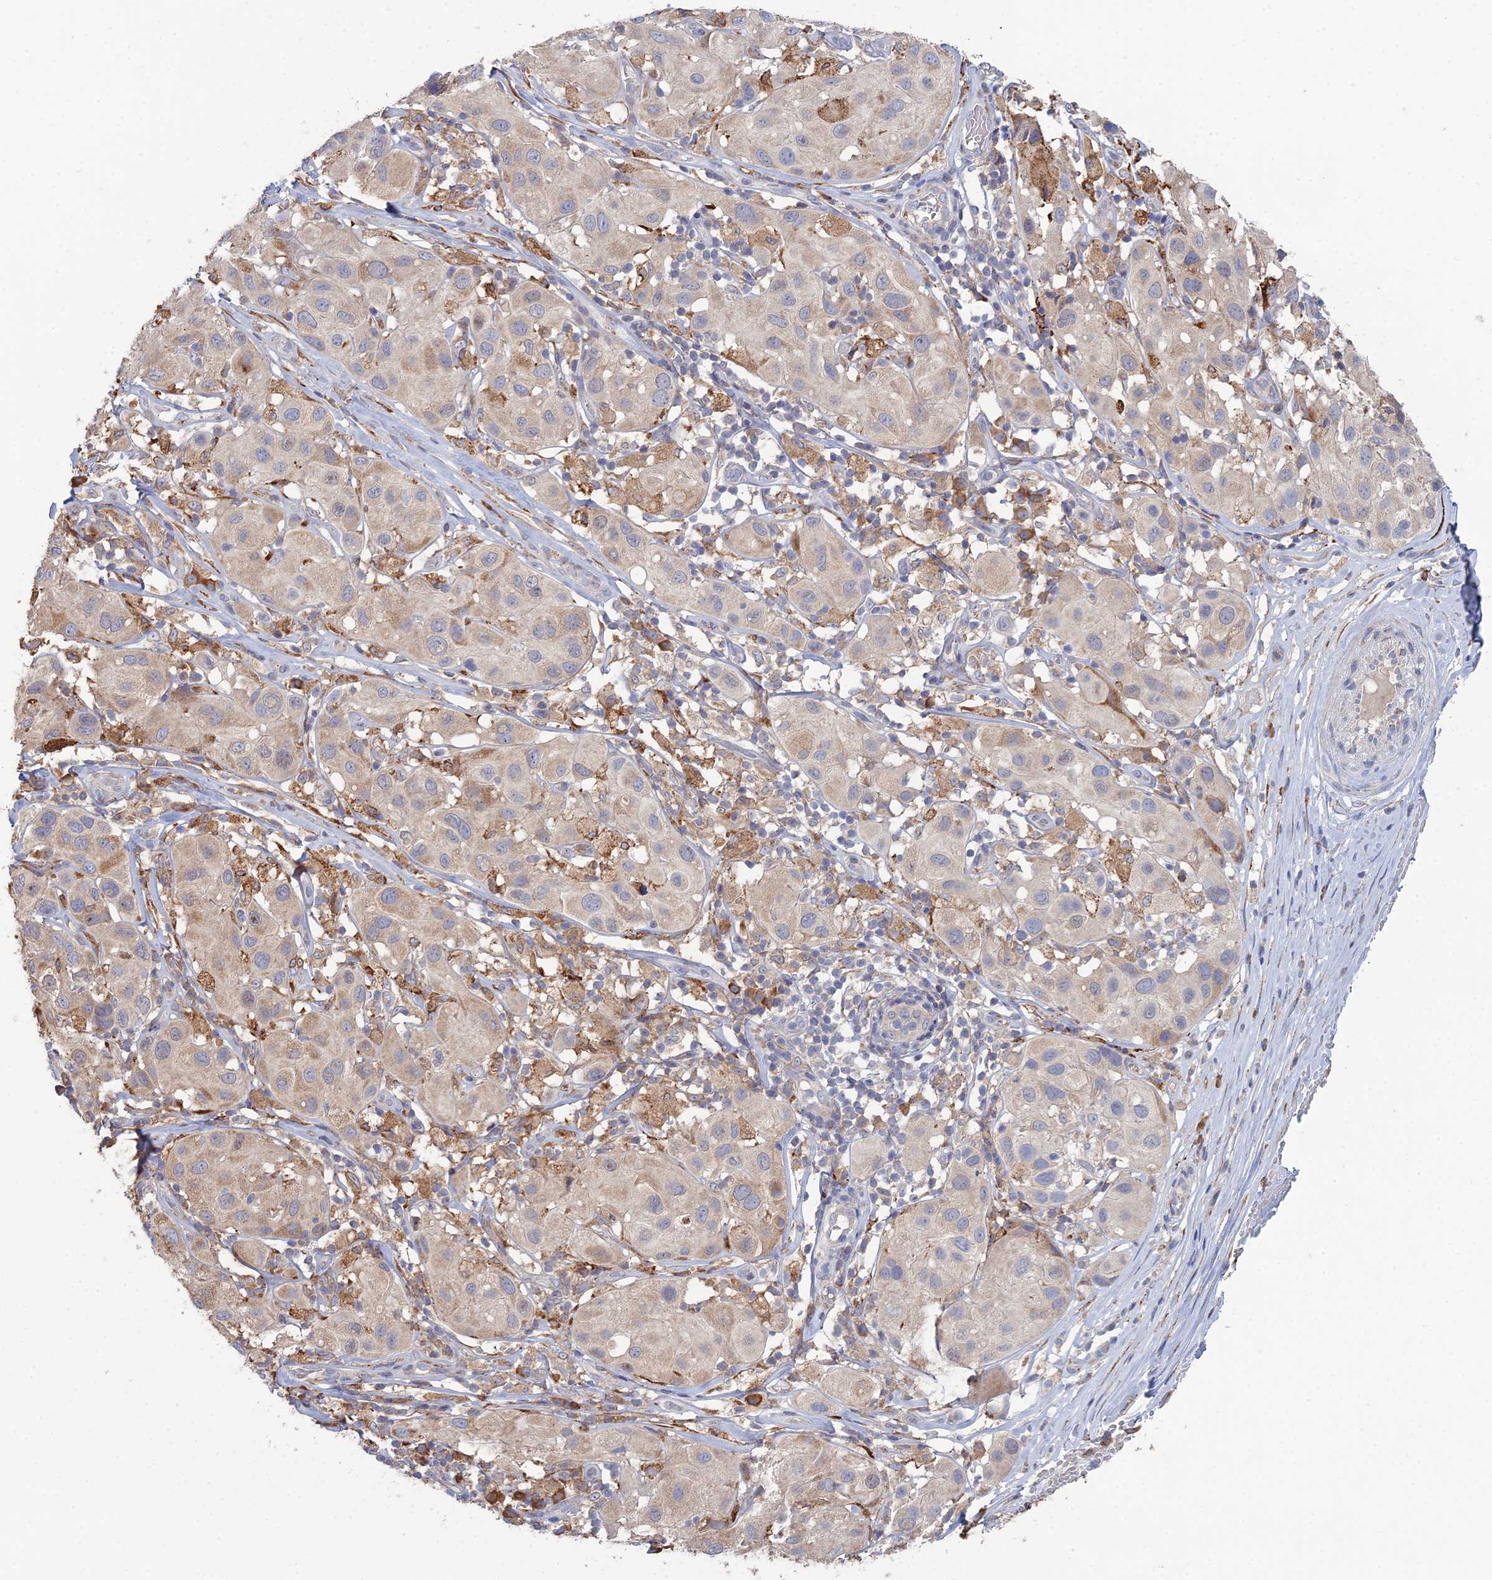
{"staining": {"intensity": "moderate", "quantity": "<25%", "location": "cytoplasmic/membranous"}, "tissue": "melanoma", "cell_type": "Tumor cells", "image_type": "cancer", "snomed": [{"axis": "morphology", "description": "Malignant melanoma, Metastatic site"}, {"axis": "topography", "description": "Skin"}], "caption": "Moderate cytoplasmic/membranous protein positivity is present in approximately <25% of tumor cells in malignant melanoma (metastatic site).", "gene": "TRAPPC6A", "patient": {"sex": "male", "age": 41}}